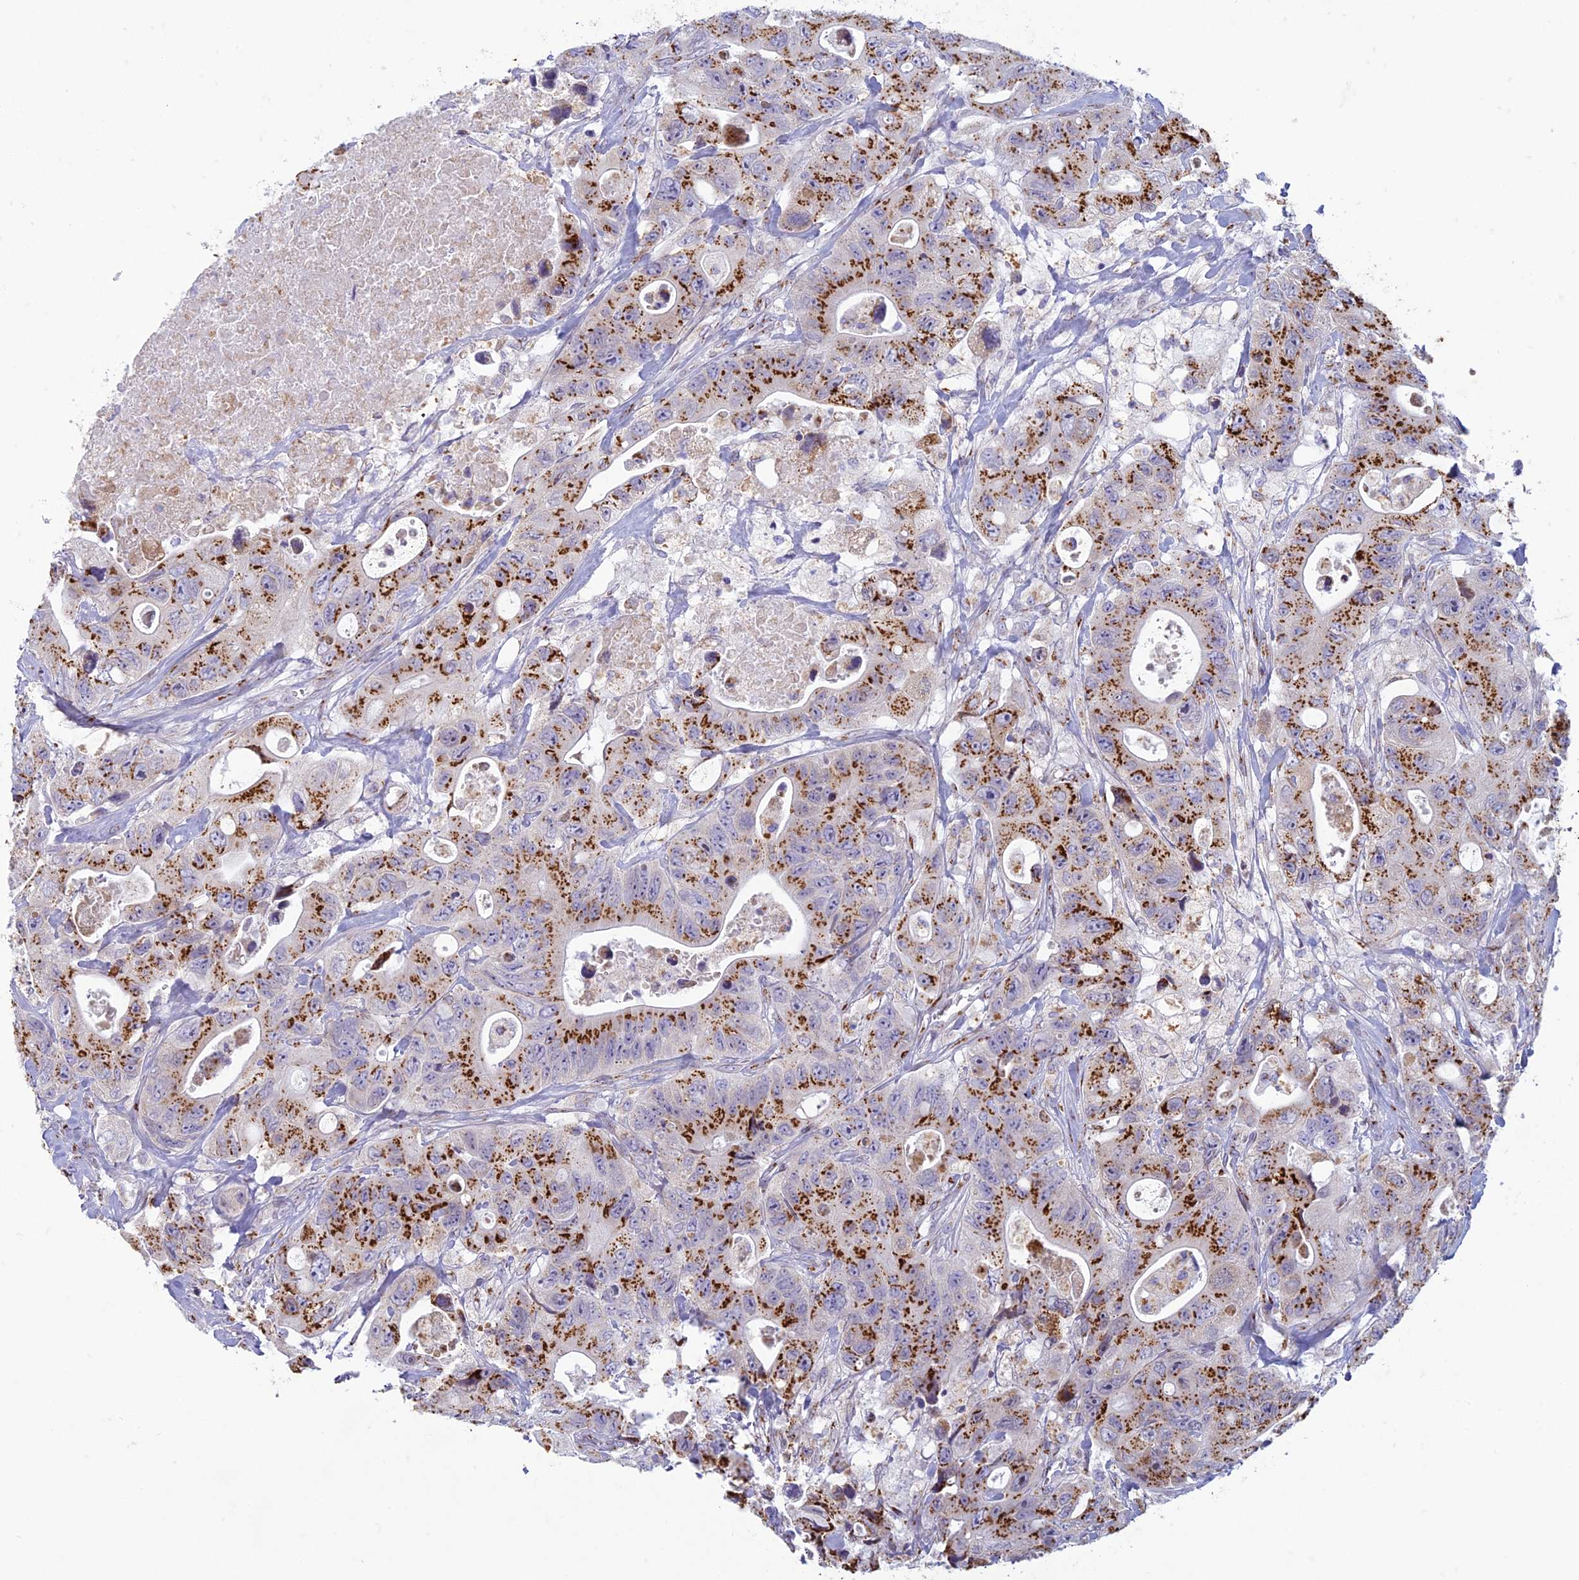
{"staining": {"intensity": "strong", "quantity": ">75%", "location": "cytoplasmic/membranous"}, "tissue": "colorectal cancer", "cell_type": "Tumor cells", "image_type": "cancer", "snomed": [{"axis": "morphology", "description": "Adenocarcinoma, NOS"}, {"axis": "topography", "description": "Colon"}], "caption": "Colorectal cancer (adenocarcinoma) stained for a protein (brown) reveals strong cytoplasmic/membranous positive positivity in approximately >75% of tumor cells.", "gene": "FAM3C", "patient": {"sex": "female", "age": 46}}